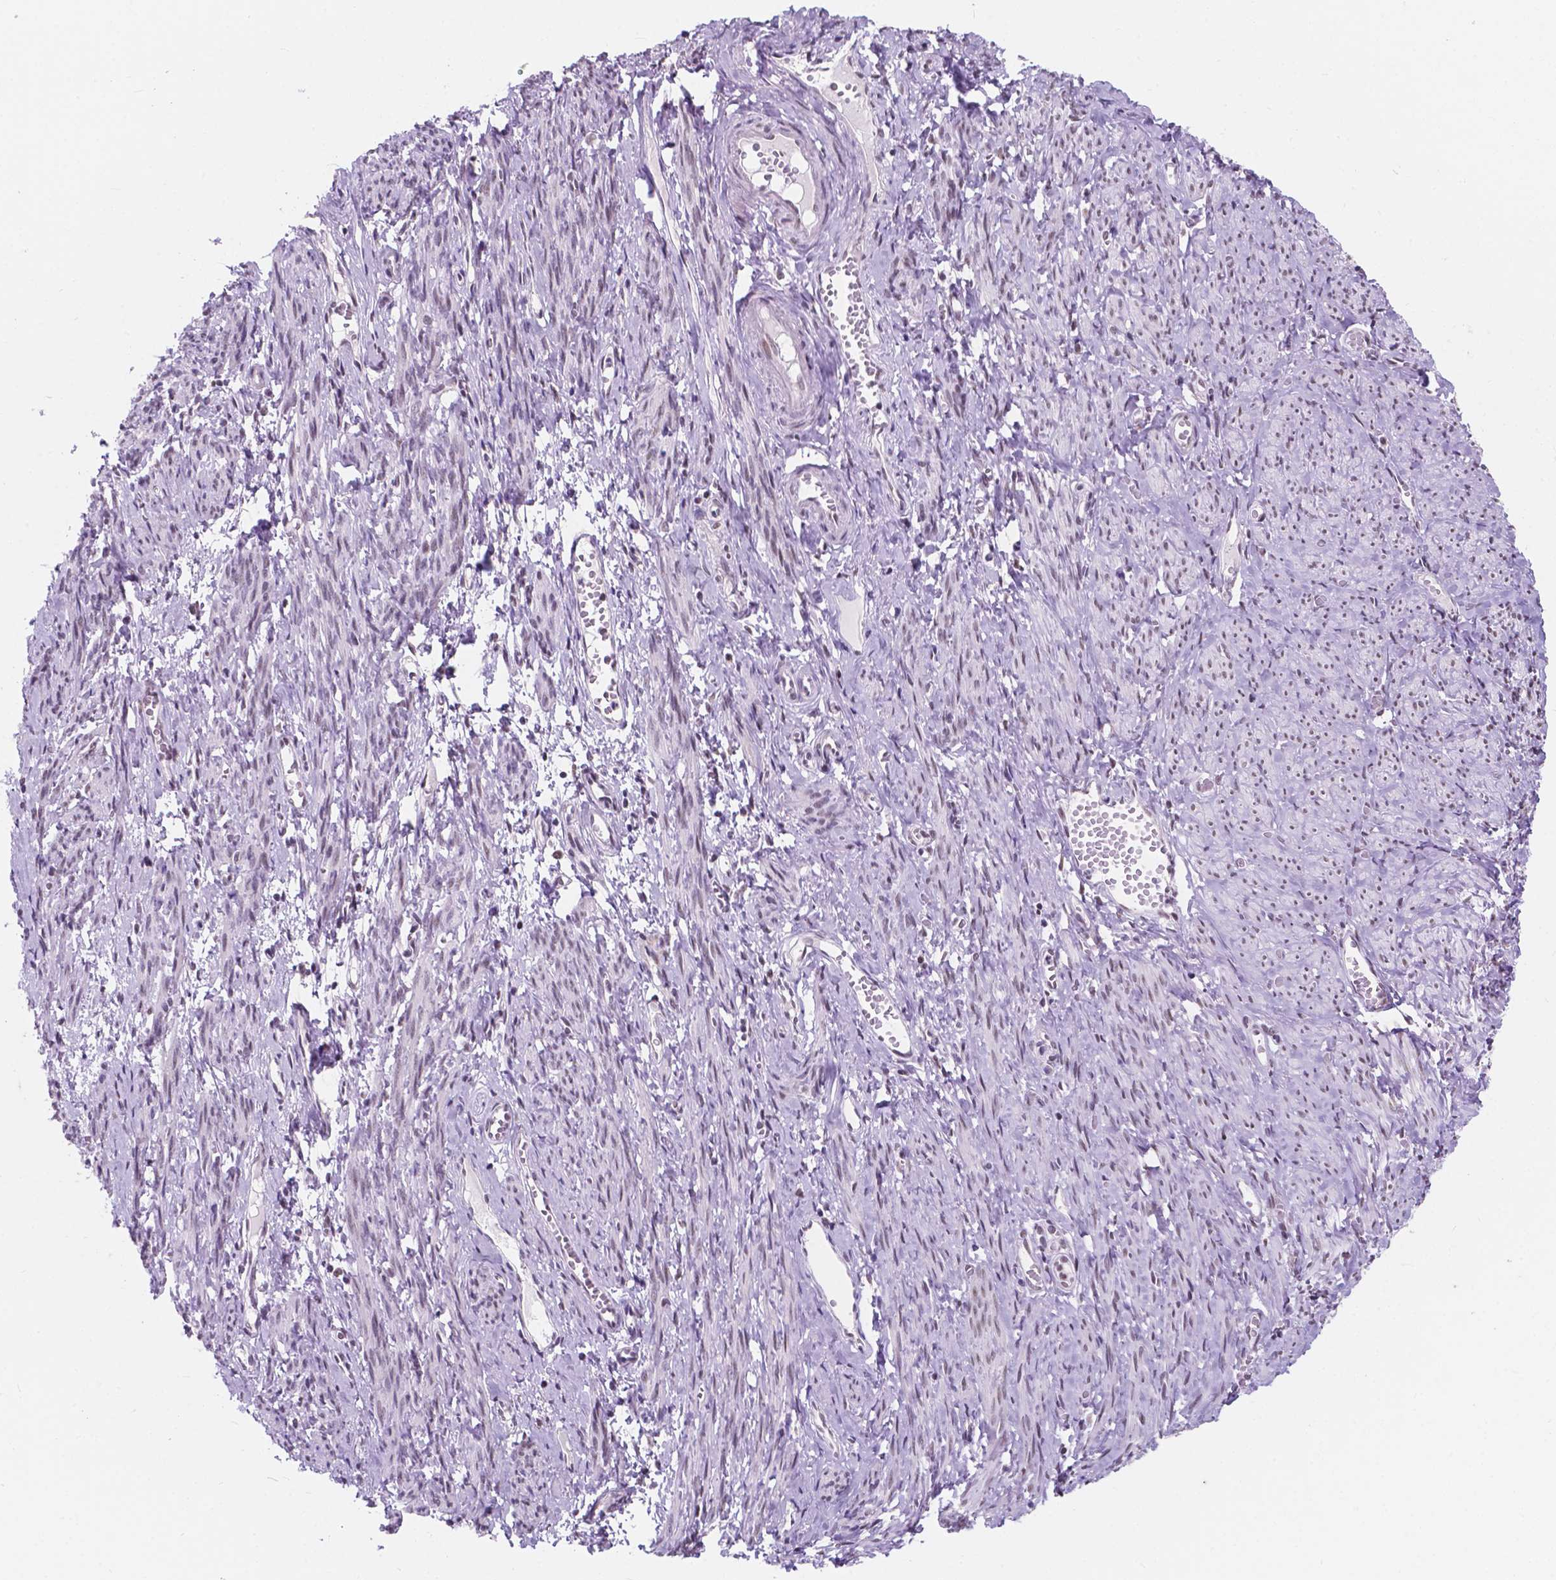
{"staining": {"intensity": "weak", "quantity": "25%-75%", "location": "nuclear"}, "tissue": "smooth muscle", "cell_type": "Smooth muscle cells", "image_type": "normal", "snomed": [{"axis": "morphology", "description": "Normal tissue, NOS"}, {"axis": "topography", "description": "Smooth muscle"}], "caption": "Protein staining of normal smooth muscle exhibits weak nuclear positivity in approximately 25%-75% of smooth muscle cells.", "gene": "BCAS2", "patient": {"sex": "female", "age": 65}}